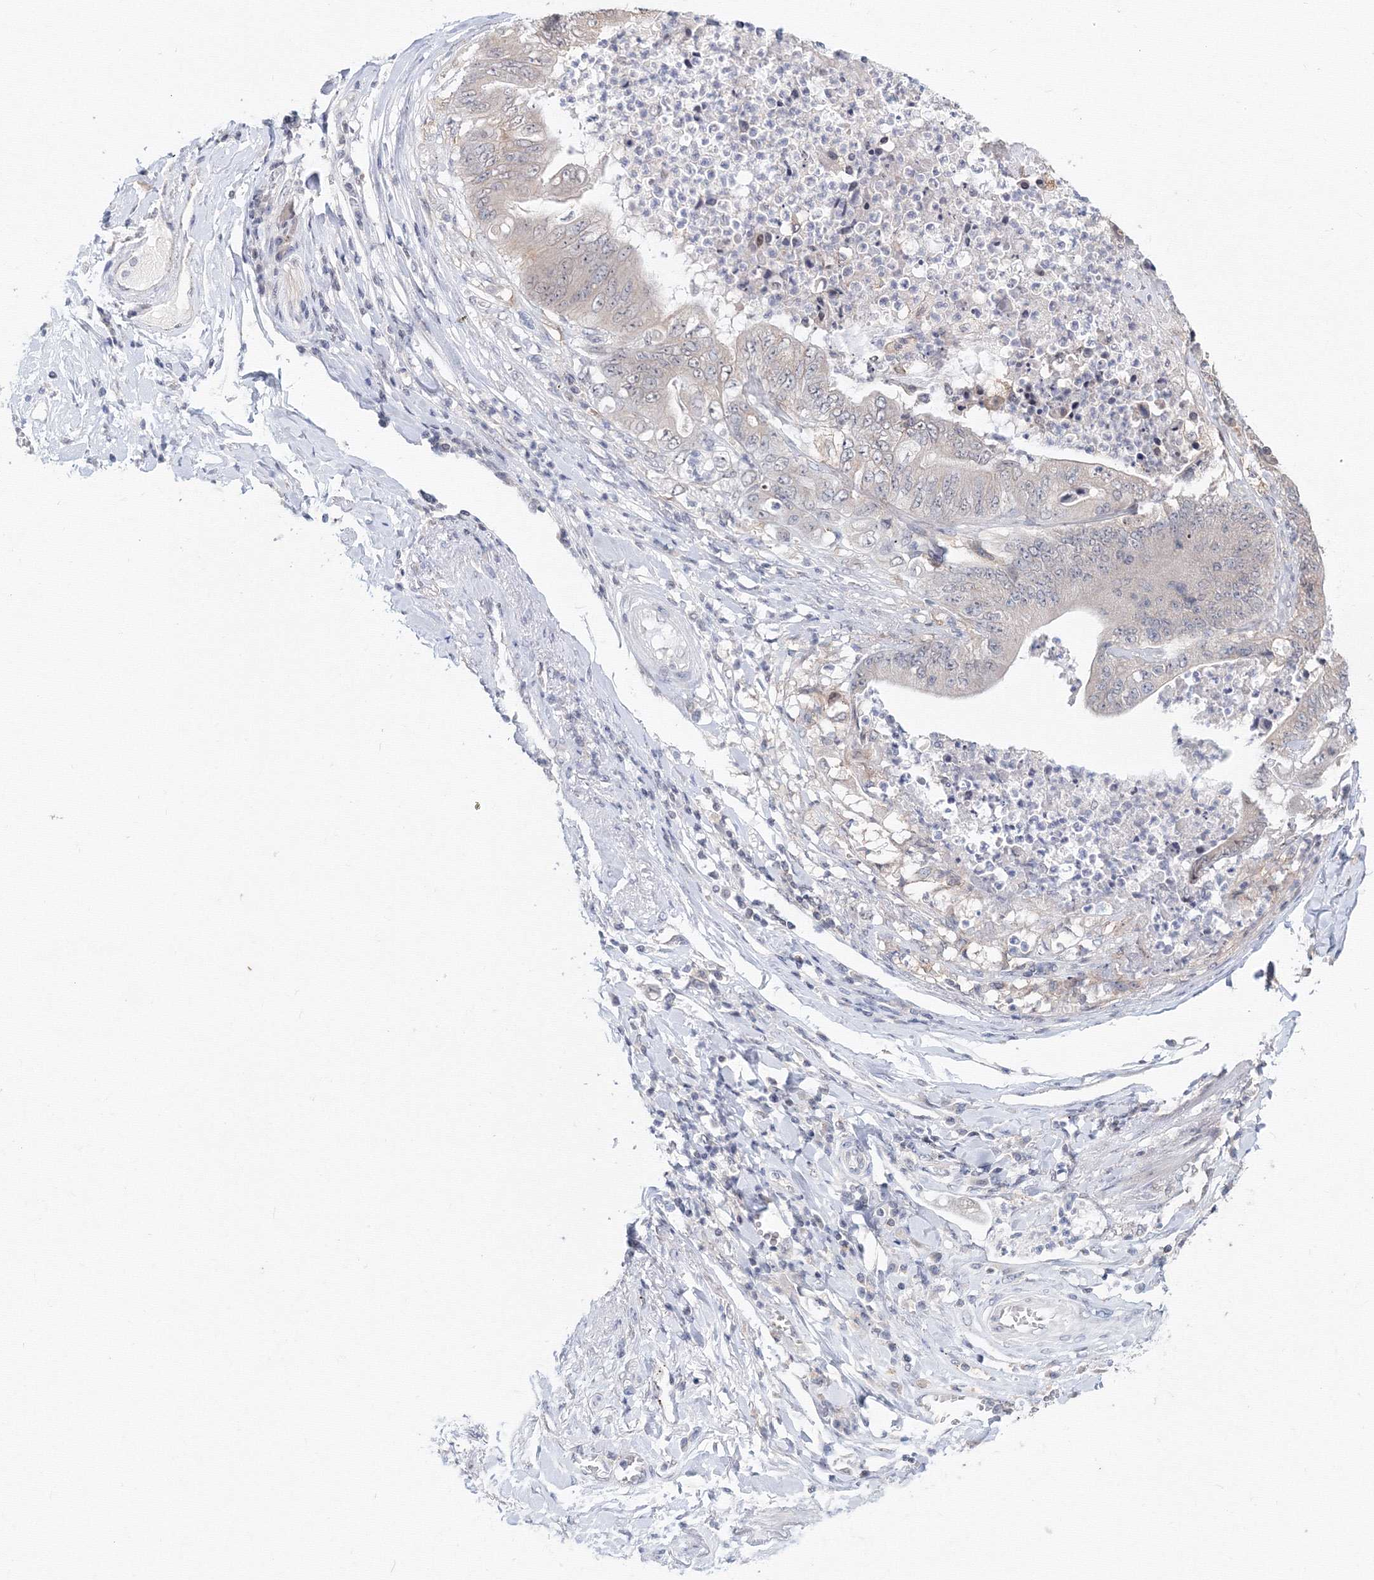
{"staining": {"intensity": "negative", "quantity": "none", "location": "none"}, "tissue": "stomach cancer", "cell_type": "Tumor cells", "image_type": "cancer", "snomed": [{"axis": "morphology", "description": "Adenocarcinoma, NOS"}, {"axis": "topography", "description": "Stomach"}], "caption": "DAB (3,3'-diaminobenzidine) immunohistochemical staining of stomach cancer (adenocarcinoma) shows no significant positivity in tumor cells.", "gene": "SLC7A7", "patient": {"sex": "female", "age": 73}}